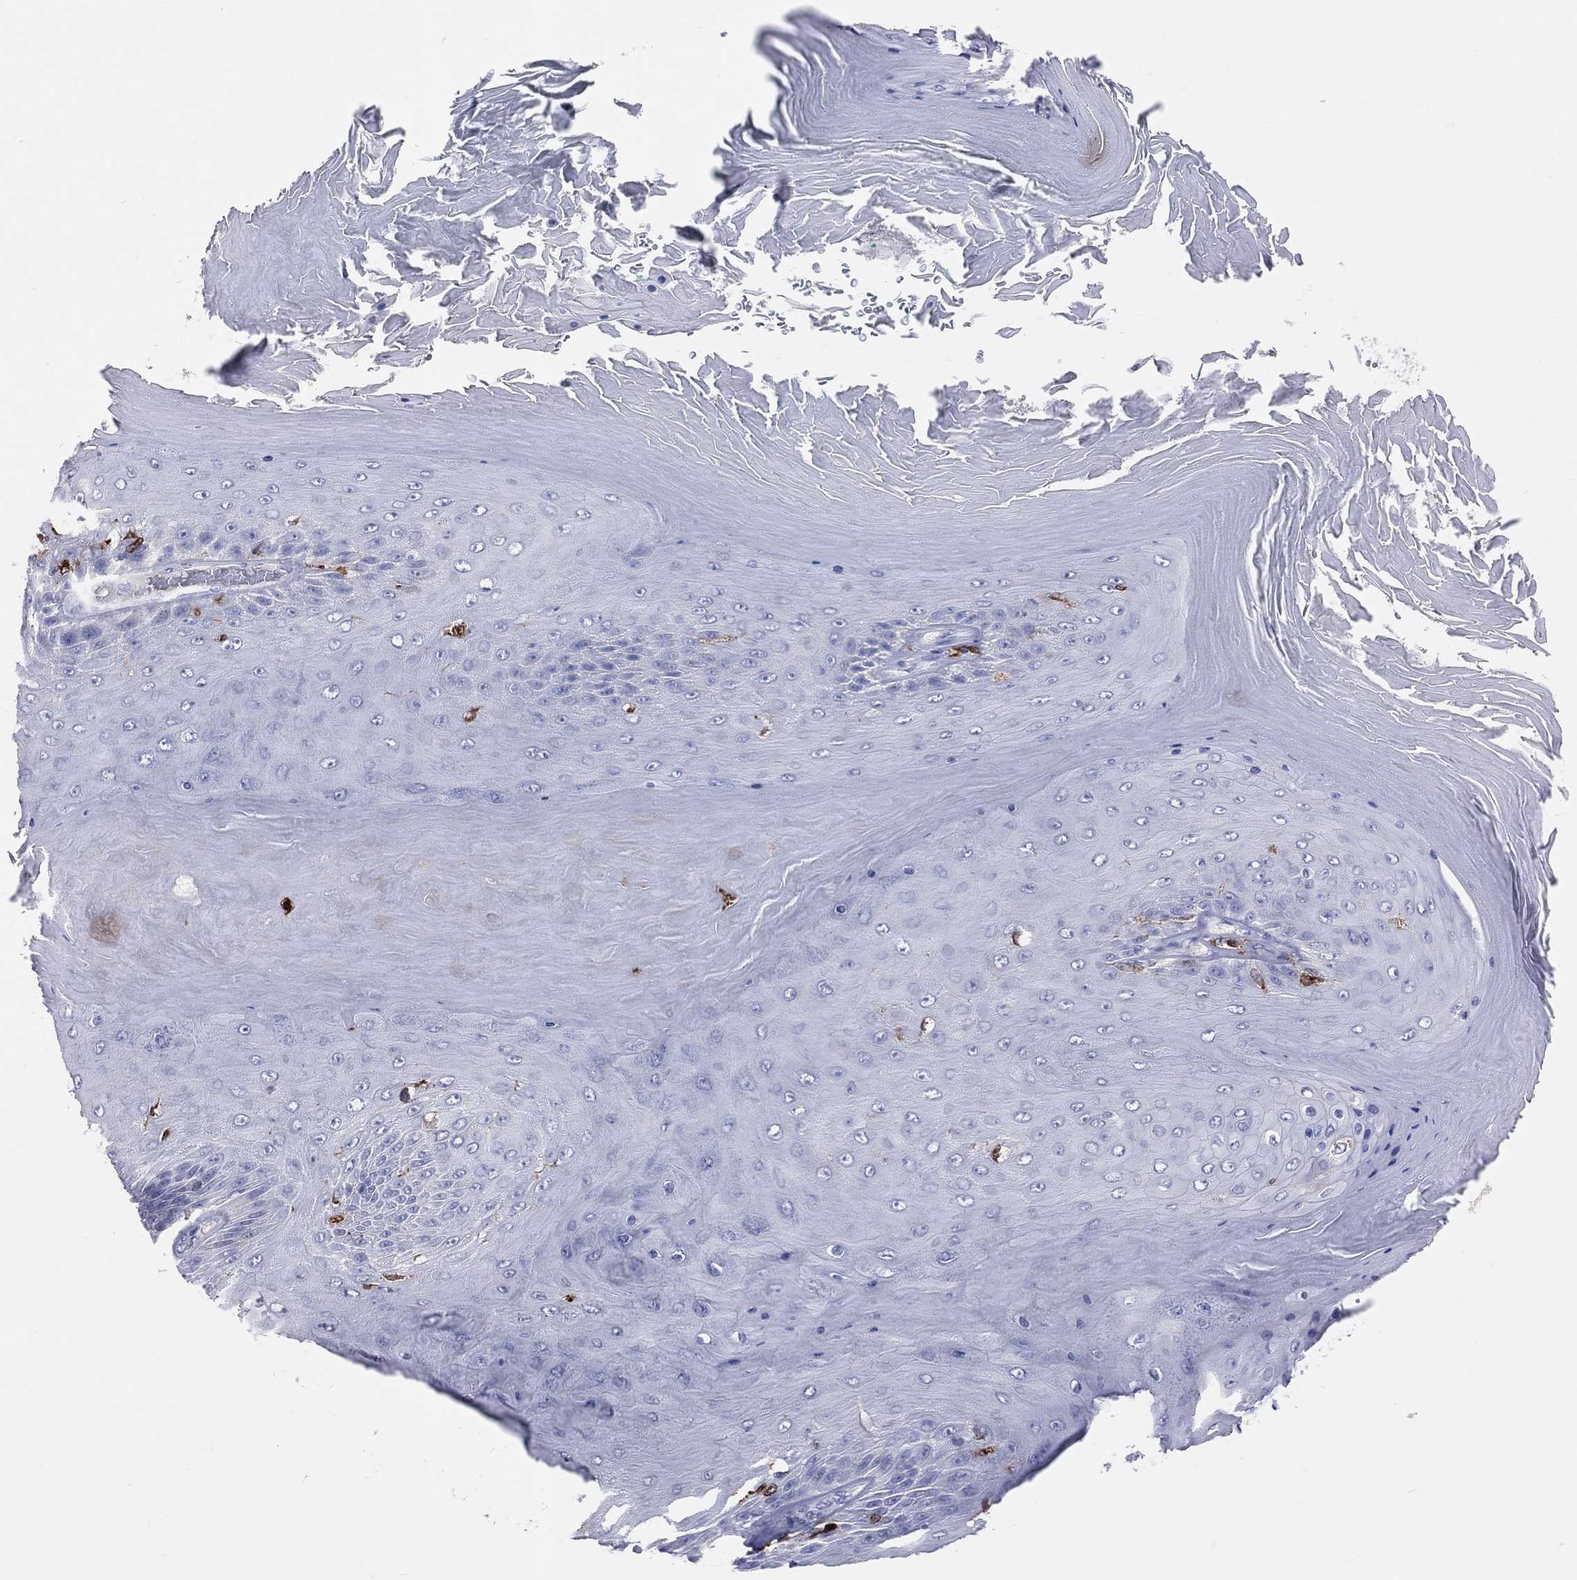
{"staining": {"intensity": "negative", "quantity": "none", "location": "none"}, "tissue": "skin cancer", "cell_type": "Tumor cells", "image_type": "cancer", "snomed": [{"axis": "morphology", "description": "Squamous cell carcinoma, NOS"}, {"axis": "topography", "description": "Skin"}], "caption": "Immunohistochemical staining of human squamous cell carcinoma (skin) exhibits no significant positivity in tumor cells.", "gene": "CD74", "patient": {"sex": "male", "age": 62}}